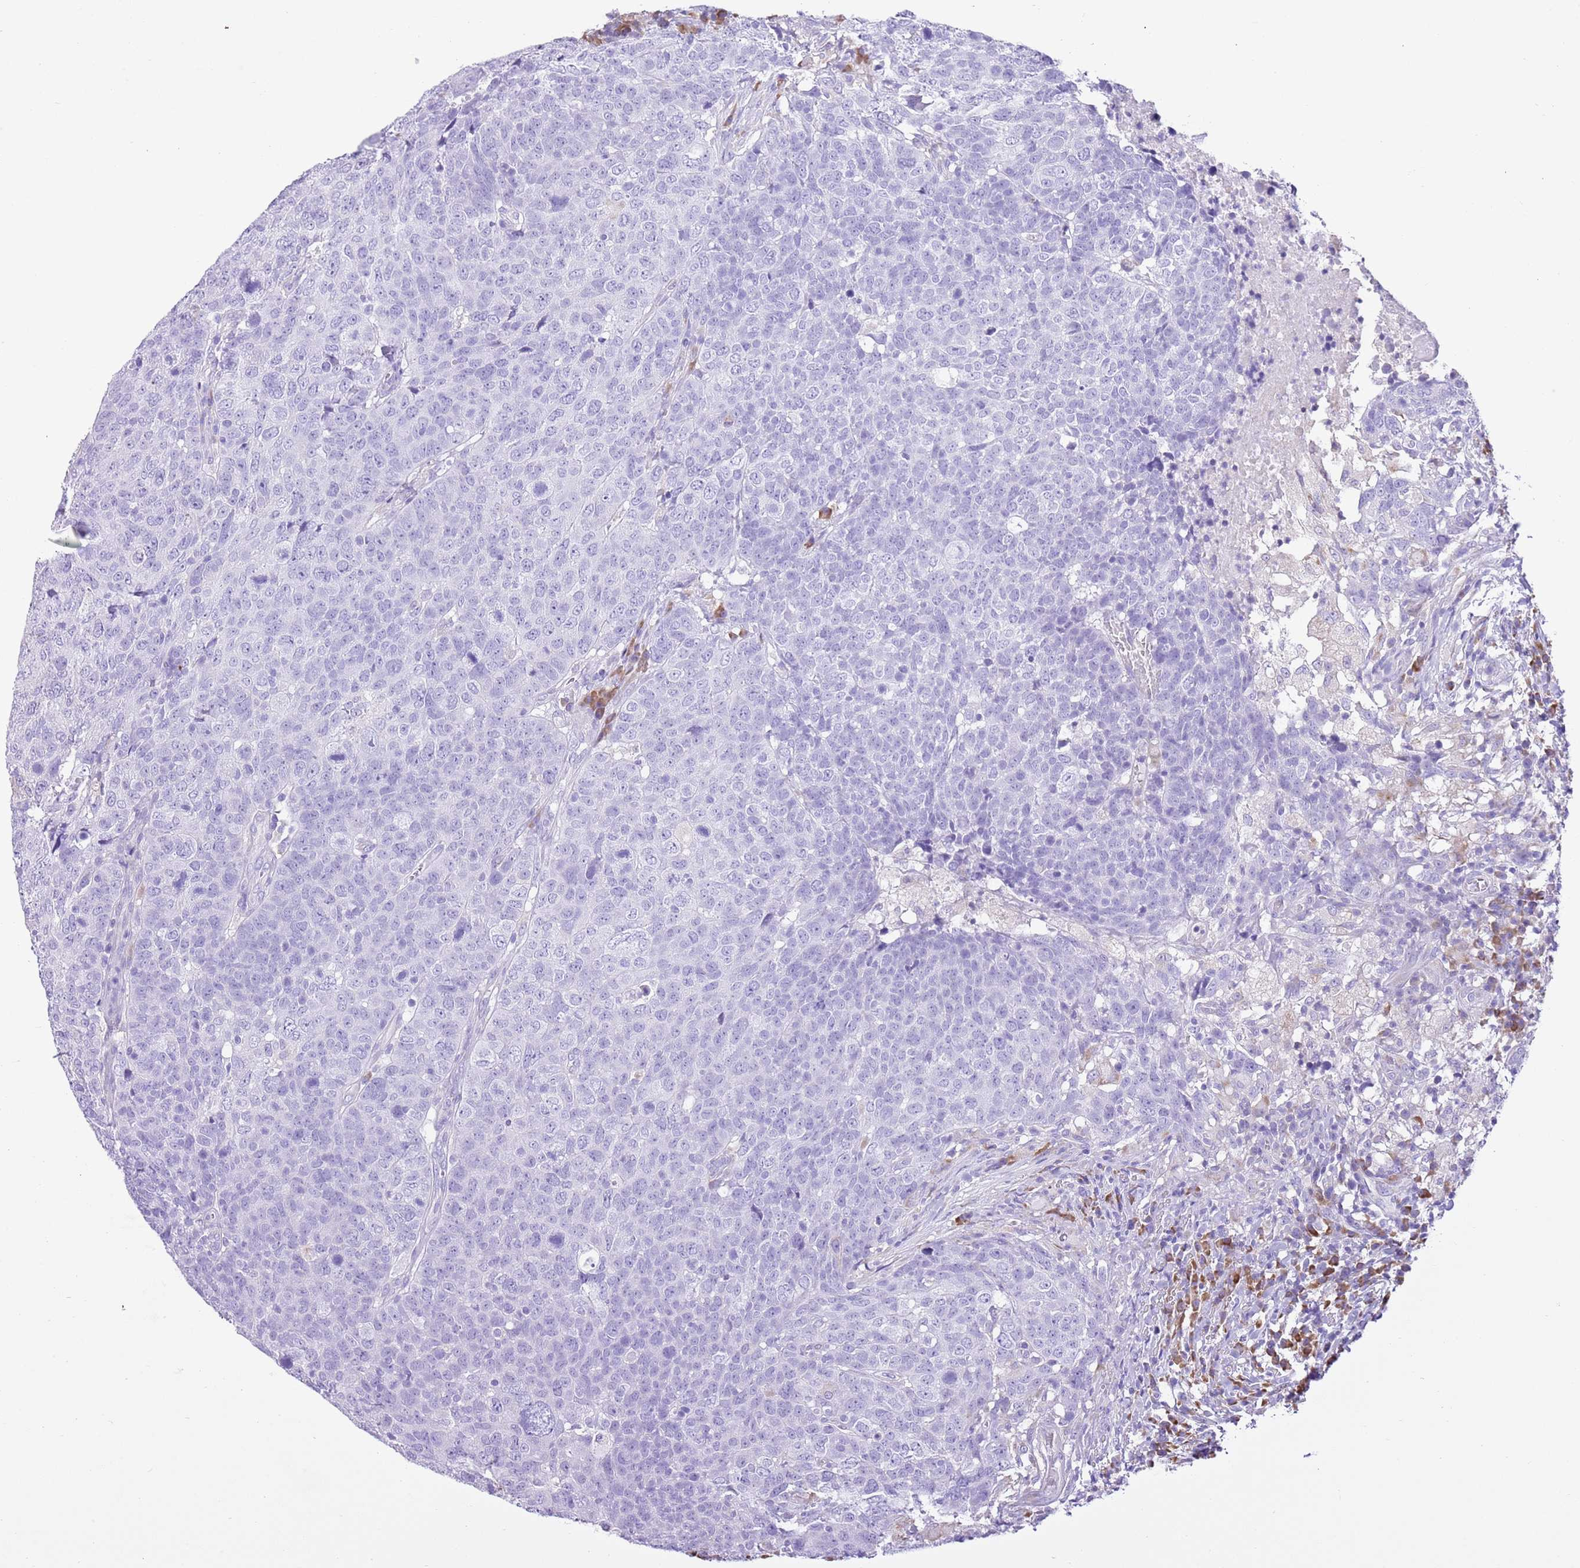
{"staining": {"intensity": "negative", "quantity": "none", "location": "none"}, "tissue": "head and neck cancer", "cell_type": "Tumor cells", "image_type": "cancer", "snomed": [{"axis": "morphology", "description": "Normal tissue, NOS"}, {"axis": "morphology", "description": "Squamous cell carcinoma, NOS"}, {"axis": "topography", "description": "Skeletal muscle"}, {"axis": "topography", "description": "Vascular tissue"}, {"axis": "topography", "description": "Peripheral nerve tissue"}, {"axis": "topography", "description": "Head-Neck"}], "caption": "DAB (3,3'-diaminobenzidine) immunohistochemical staining of head and neck squamous cell carcinoma displays no significant staining in tumor cells.", "gene": "AAR2", "patient": {"sex": "male", "age": 66}}